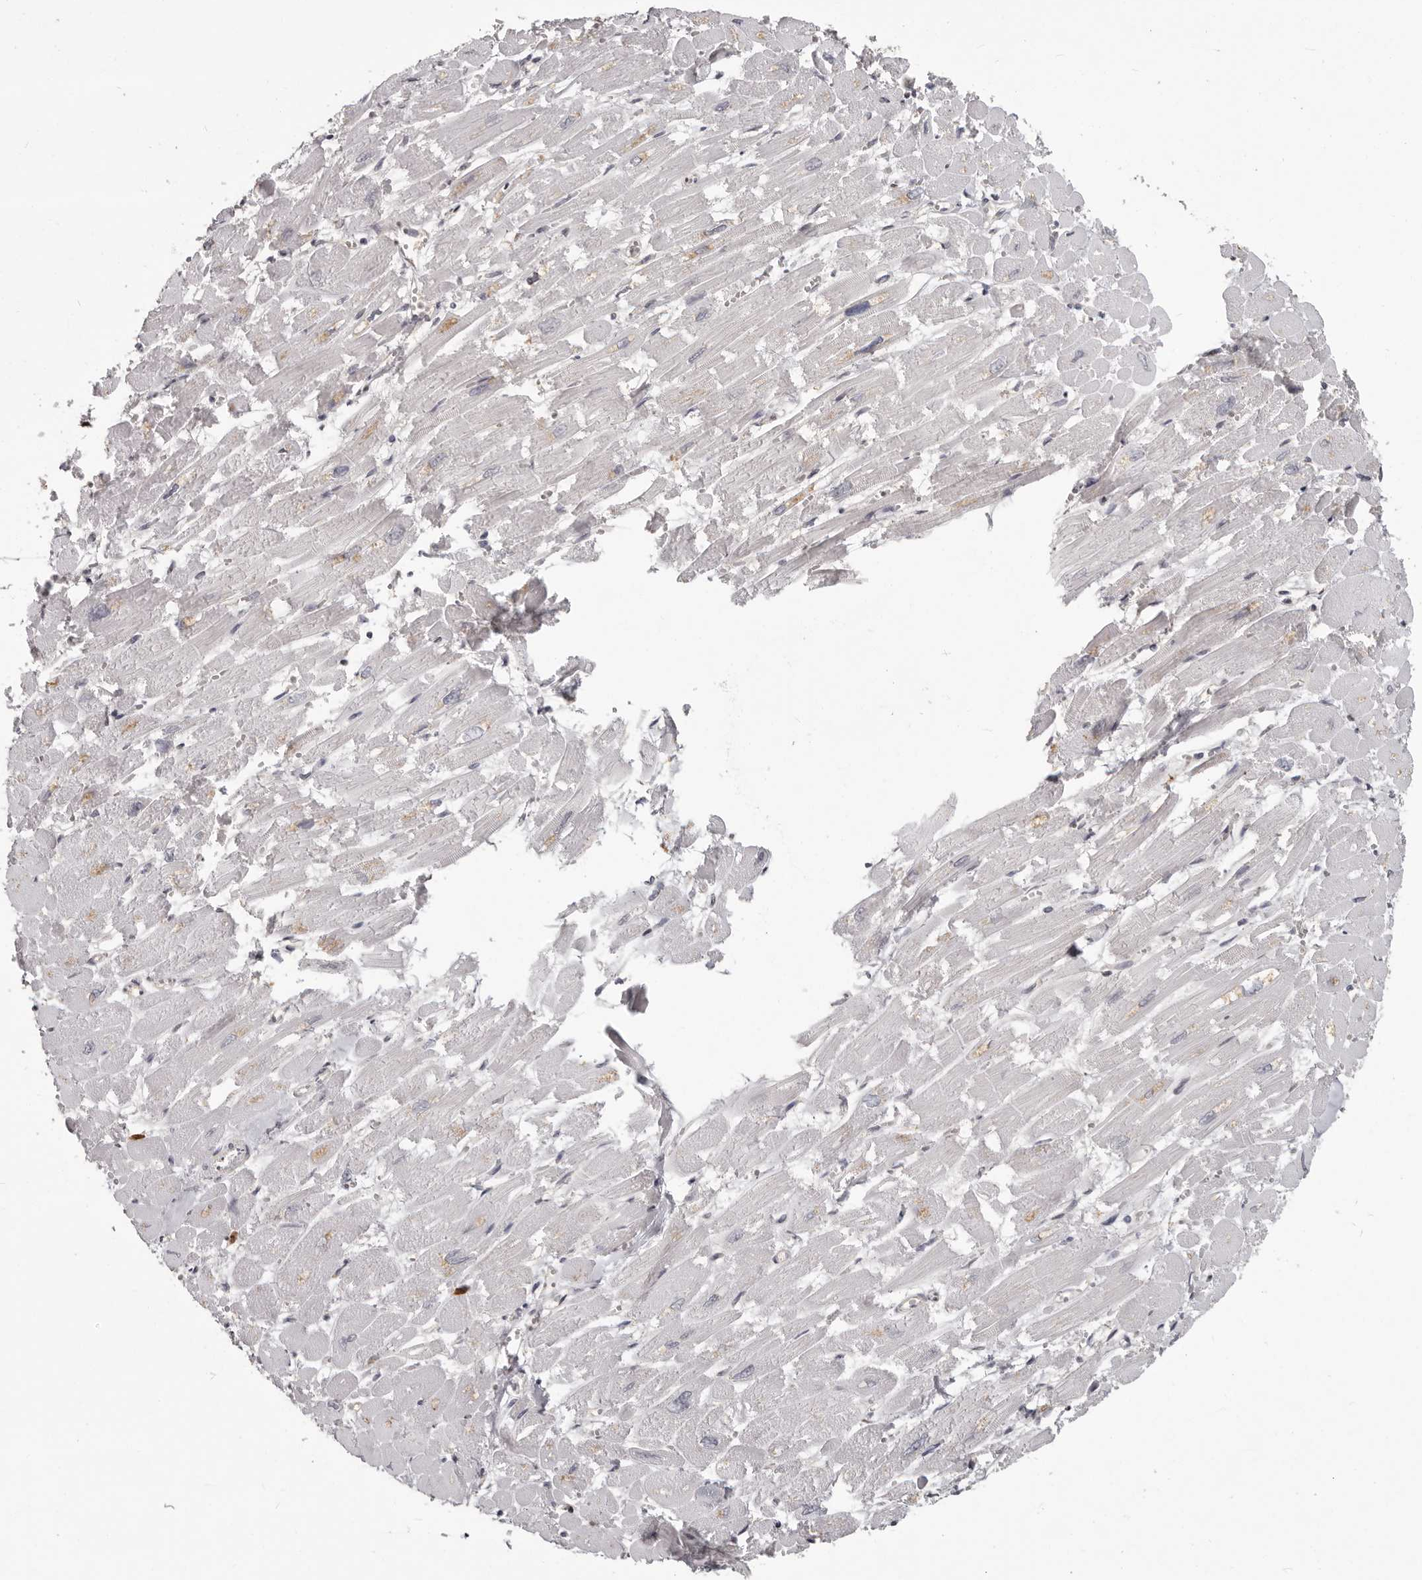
{"staining": {"intensity": "negative", "quantity": "none", "location": "none"}, "tissue": "heart muscle", "cell_type": "Cardiomyocytes", "image_type": "normal", "snomed": [{"axis": "morphology", "description": "Normal tissue, NOS"}, {"axis": "topography", "description": "Heart"}], "caption": "Normal heart muscle was stained to show a protein in brown. There is no significant positivity in cardiomyocytes. (IHC, brightfield microscopy, high magnification).", "gene": "GPR157", "patient": {"sex": "male", "age": 54}}